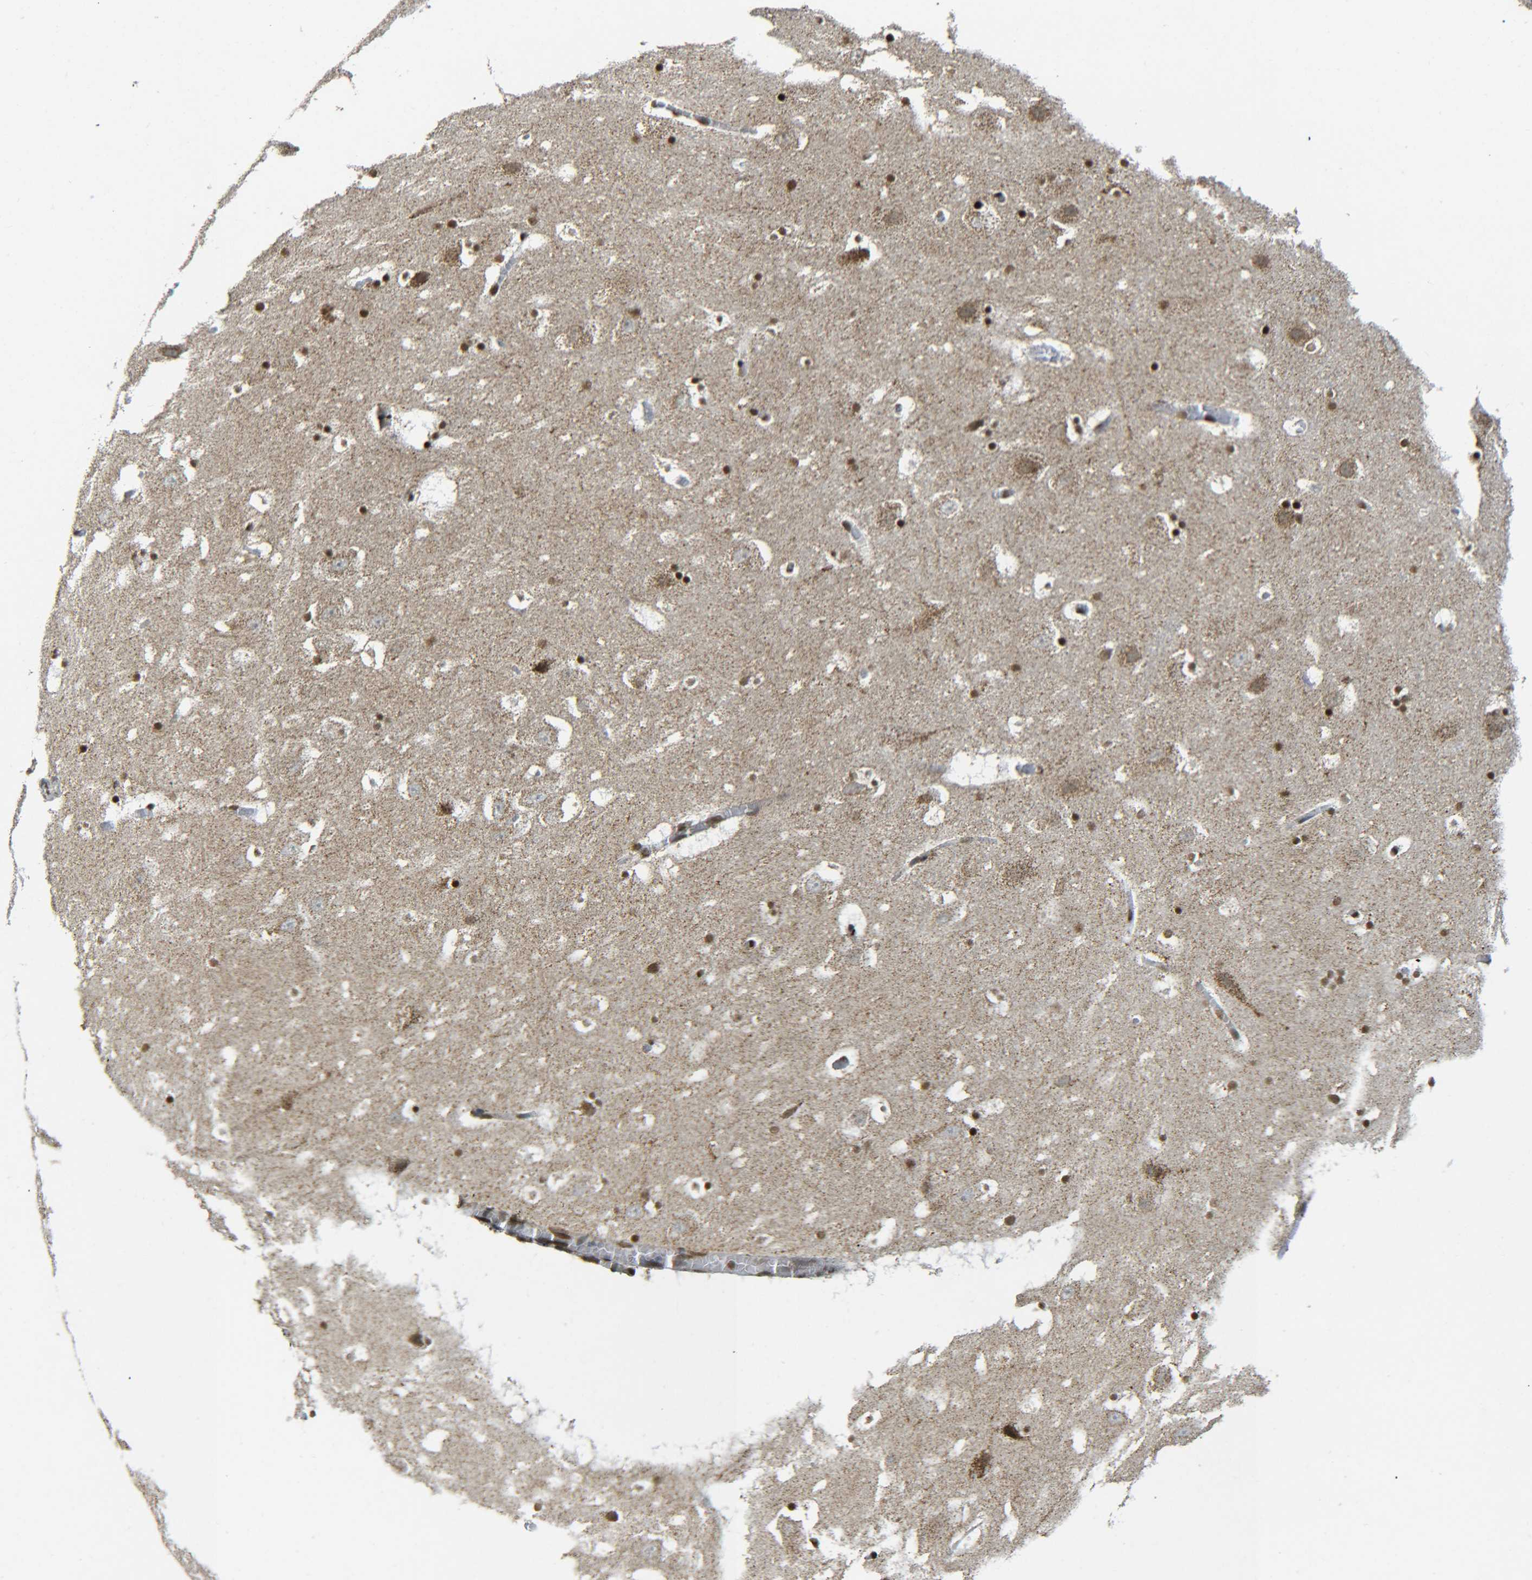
{"staining": {"intensity": "strong", "quantity": ">75%", "location": "nuclear"}, "tissue": "hippocampus", "cell_type": "Glial cells", "image_type": "normal", "snomed": [{"axis": "morphology", "description": "Normal tissue, NOS"}, {"axis": "topography", "description": "Hippocampus"}], "caption": "About >75% of glial cells in benign hippocampus reveal strong nuclear protein staining as visualized by brown immunohistochemical staining.", "gene": "NEUROG2", "patient": {"sex": "male", "age": 45}}